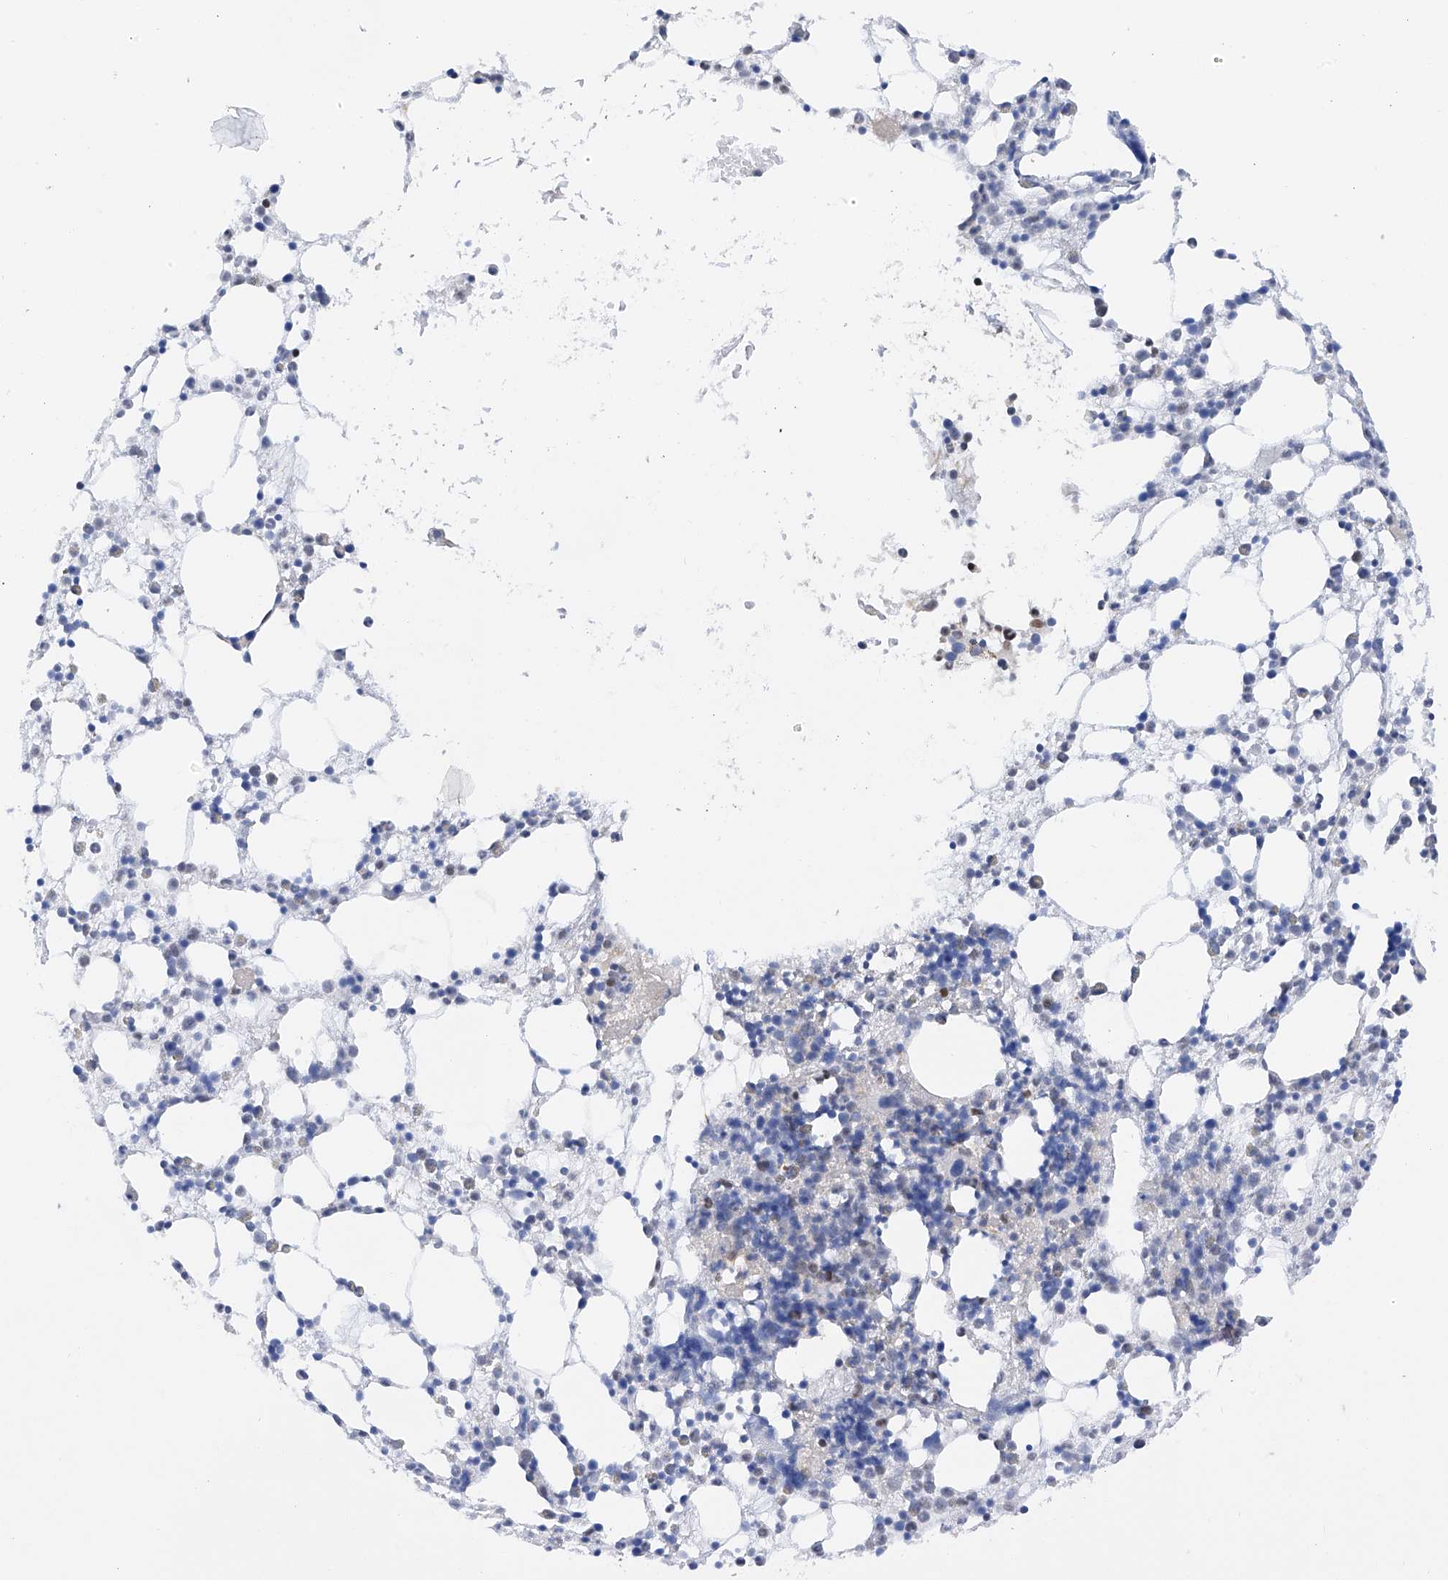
{"staining": {"intensity": "weak", "quantity": "<25%", "location": "nuclear"}, "tissue": "bone marrow", "cell_type": "Hematopoietic cells", "image_type": "normal", "snomed": [{"axis": "morphology", "description": "Normal tissue, NOS"}, {"axis": "topography", "description": "Bone marrow"}], "caption": "Bone marrow stained for a protein using immunohistochemistry shows no expression hematopoietic cells.", "gene": "PMM1", "patient": {"sex": "female", "age": 57}}